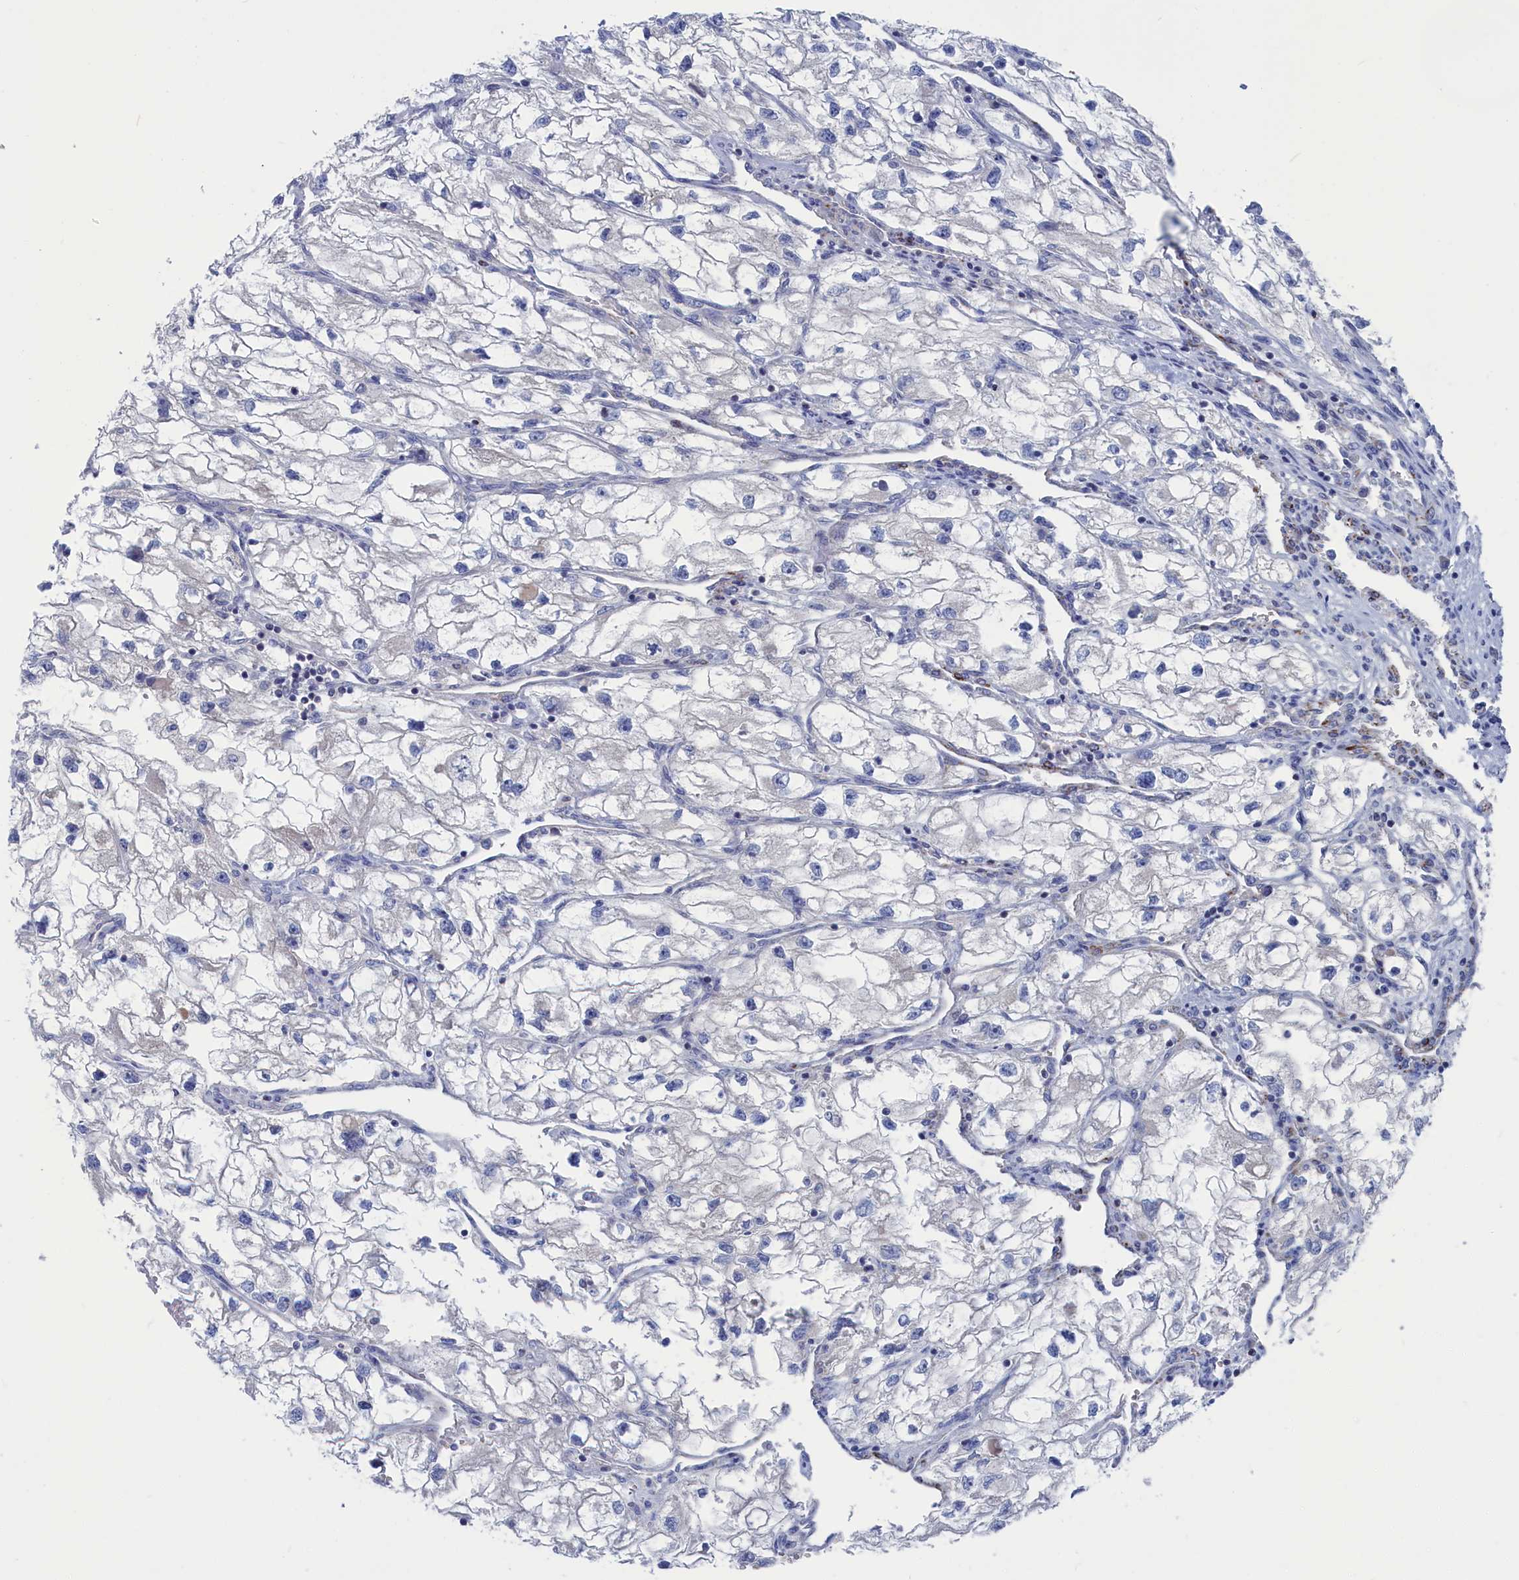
{"staining": {"intensity": "negative", "quantity": "none", "location": "none"}, "tissue": "renal cancer", "cell_type": "Tumor cells", "image_type": "cancer", "snomed": [{"axis": "morphology", "description": "Adenocarcinoma, NOS"}, {"axis": "topography", "description": "Kidney"}], "caption": "Immunohistochemistry histopathology image of neoplastic tissue: renal cancer stained with DAB (3,3'-diaminobenzidine) reveals no significant protein expression in tumor cells.", "gene": "CEND1", "patient": {"sex": "female", "age": 70}}